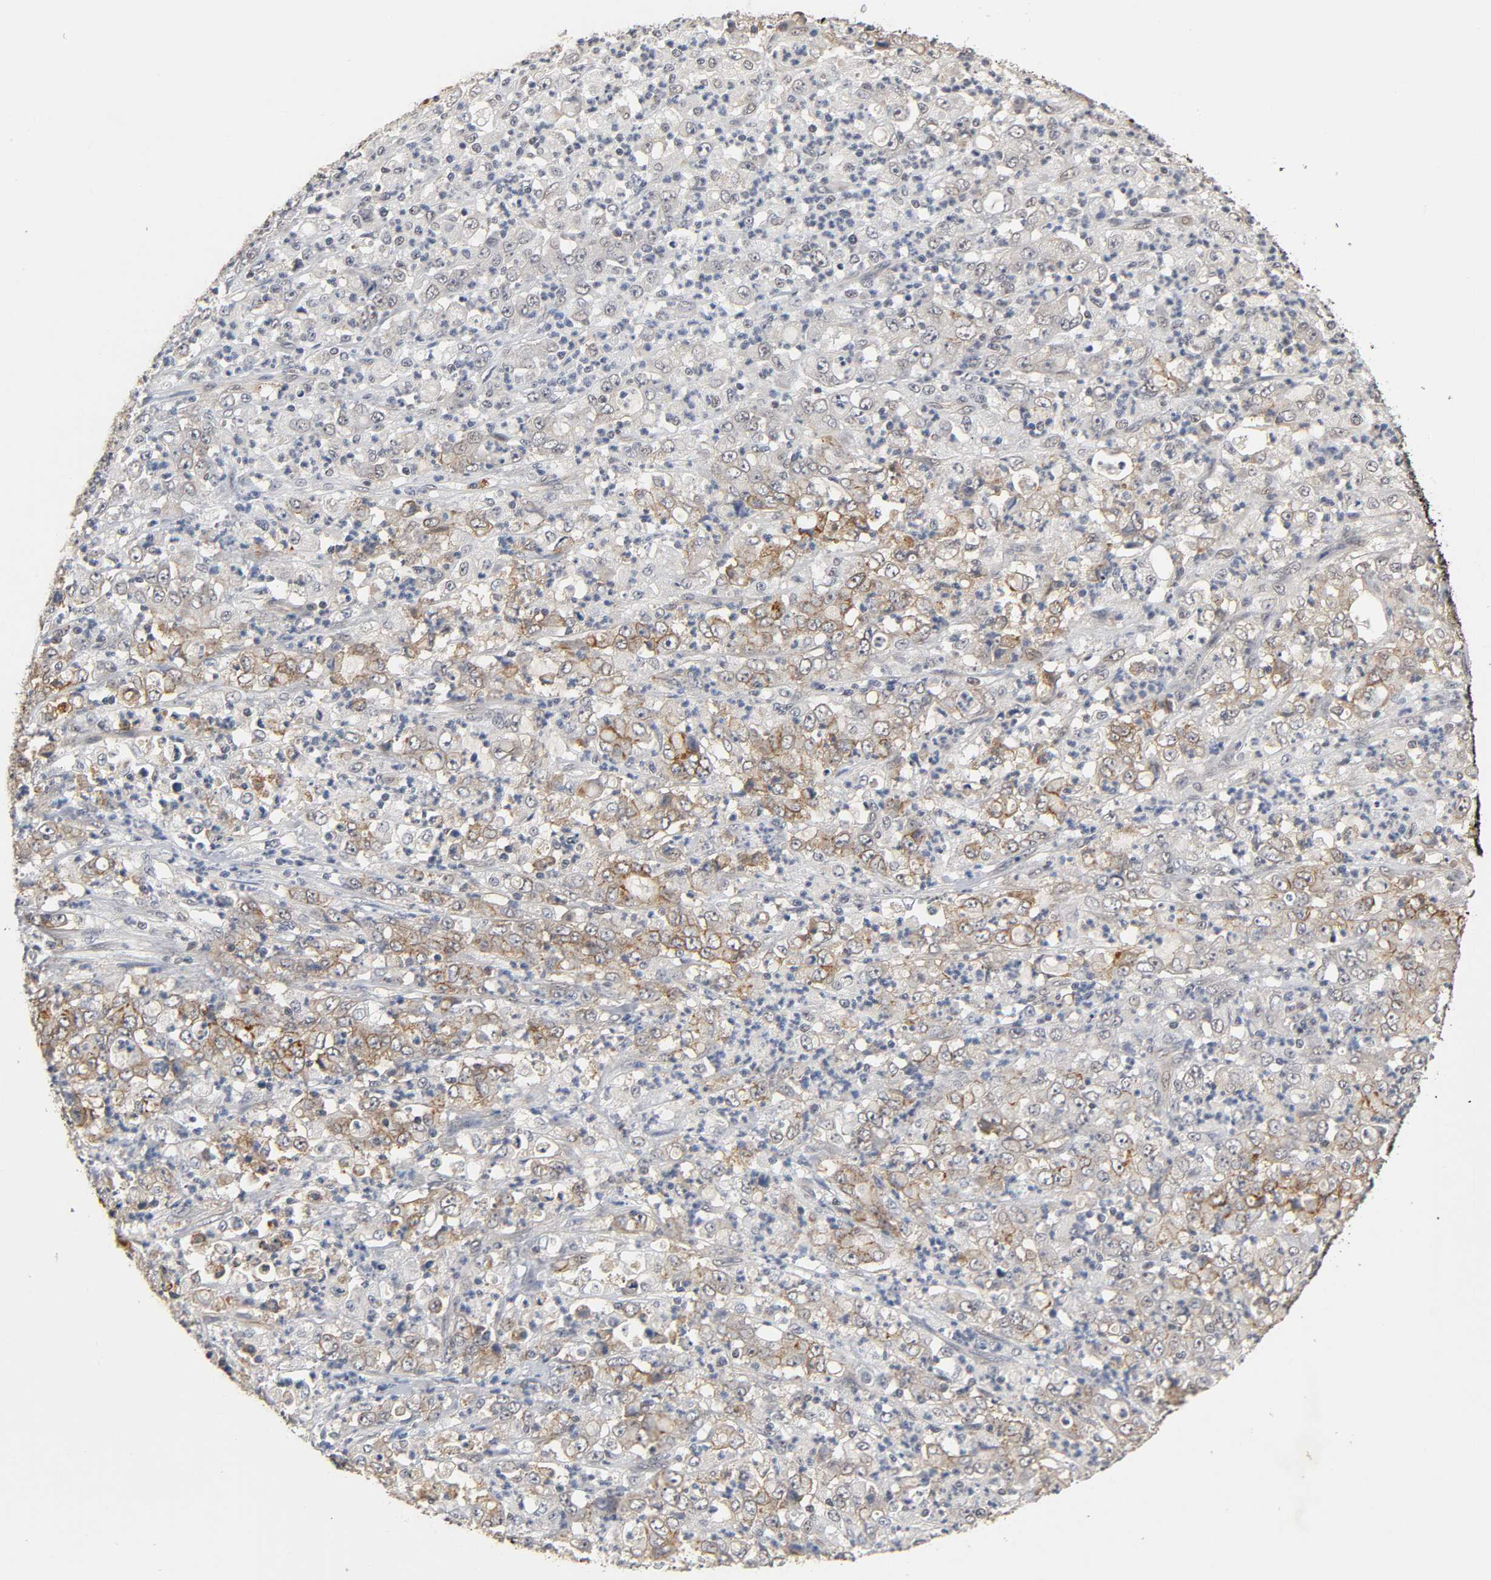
{"staining": {"intensity": "moderate", "quantity": "25%-75%", "location": "cytoplasmic/membranous"}, "tissue": "stomach cancer", "cell_type": "Tumor cells", "image_type": "cancer", "snomed": [{"axis": "morphology", "description": "Adenocarcinoma, NOS"}, {"axis": "topography", "description": "Stomach, lower"}], "caption": "Tumor cells show moderate cytoplasmic/membranous staining in about 25%-75% of cells in adenocarcinoma (stomach).", "gene": "HTR1E", "patient": {"sex": "female", "age": 71}}